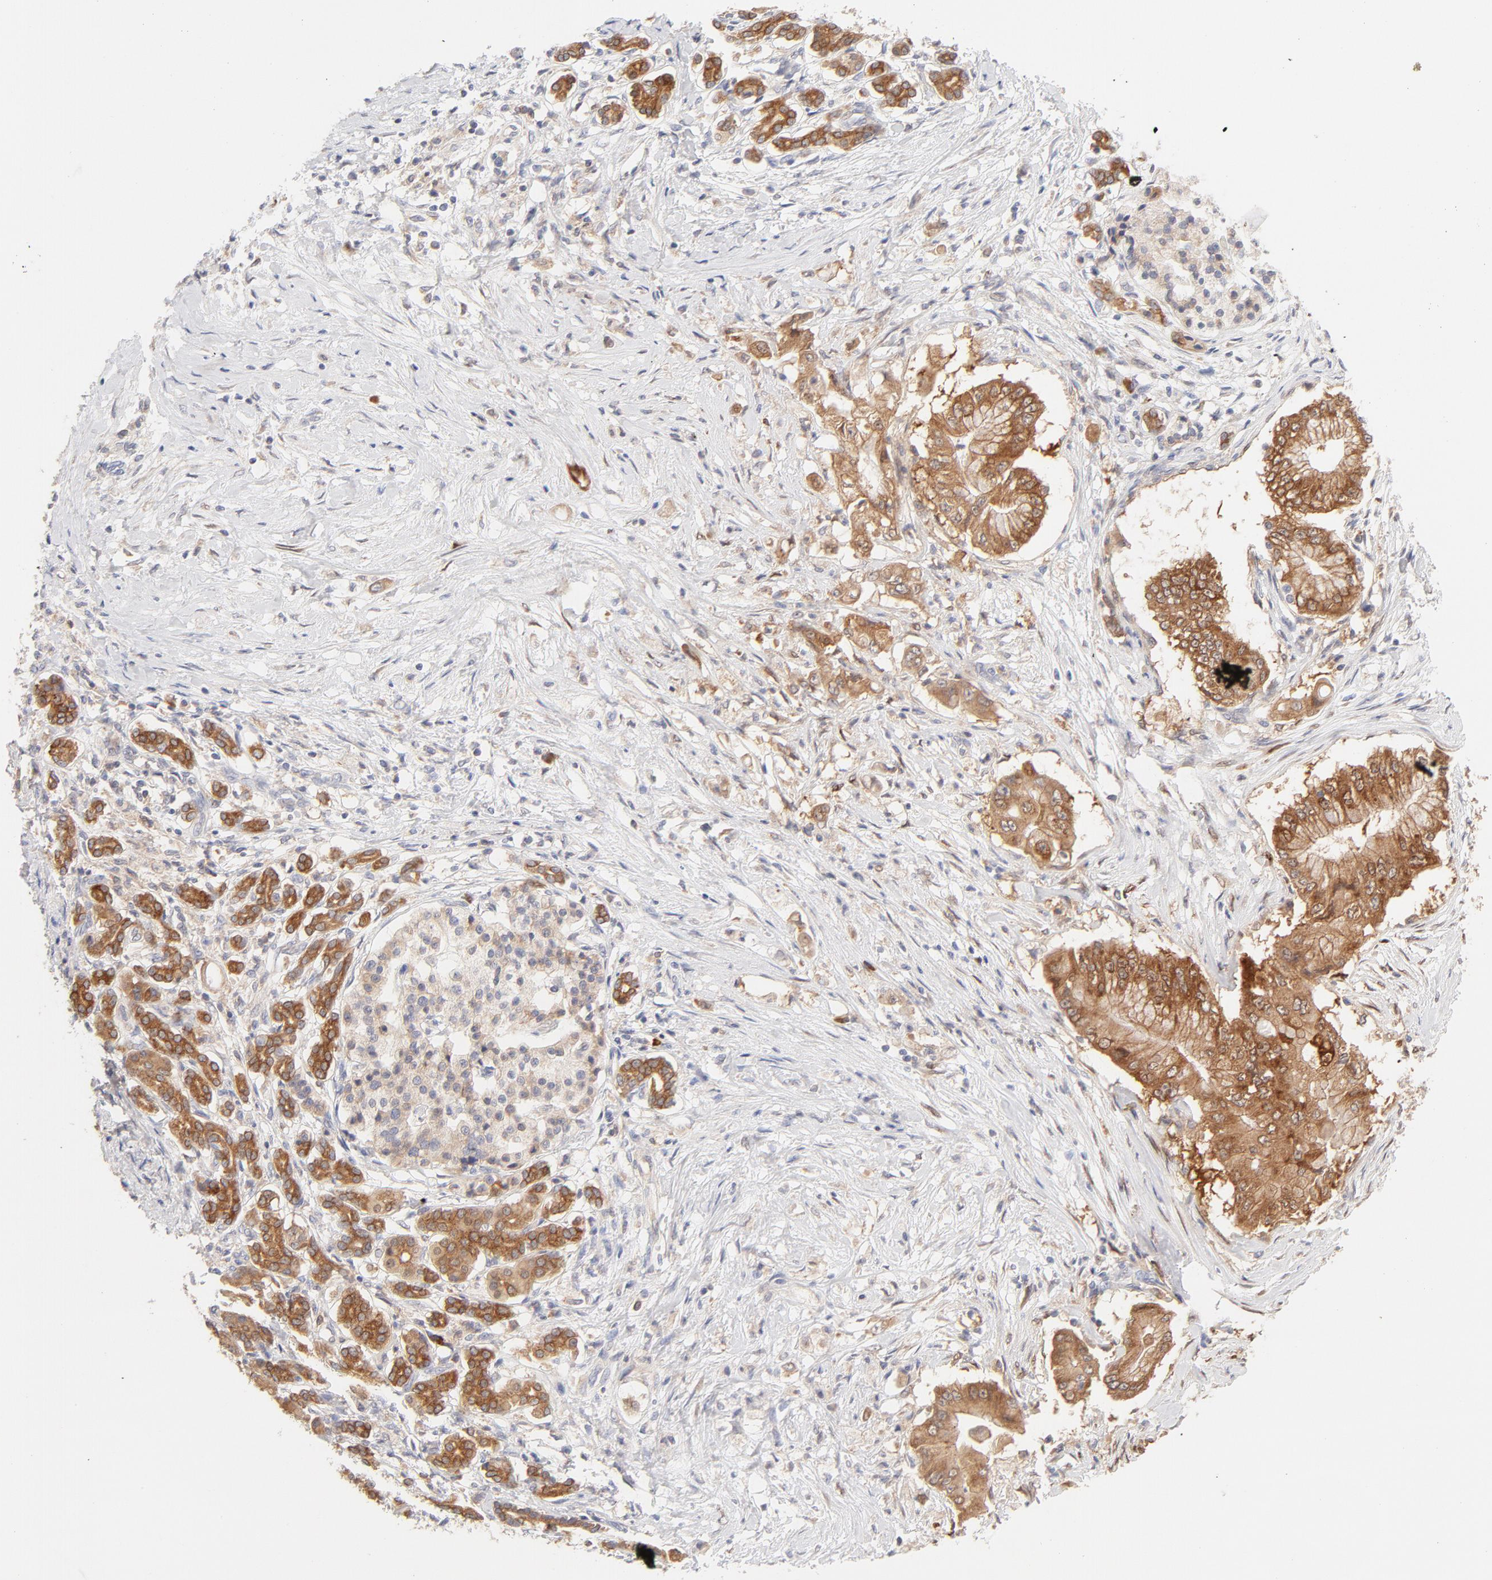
{"staining": {"intensity": "moderate", "quantity": ">75%", "location": "cytoplasmic/membranous"}, "tissue": "pancreatic cancer", "cell_type": "Tumor cells", "image_type": "cancer", "snomed": [{"axis": "morphology", "description": "Adenocarcinoma, NOS"}, {"axis": "topography", "description": "Pancreas"}], "caption": "Pancreatic cancer stained with immunohistochemistry exhibits moderate cytoplasmic/membranous staining in approximately >75% of tumor cells.", "gene": "RPS6KA1", "patient": {"sex": "male", "age": 62}}